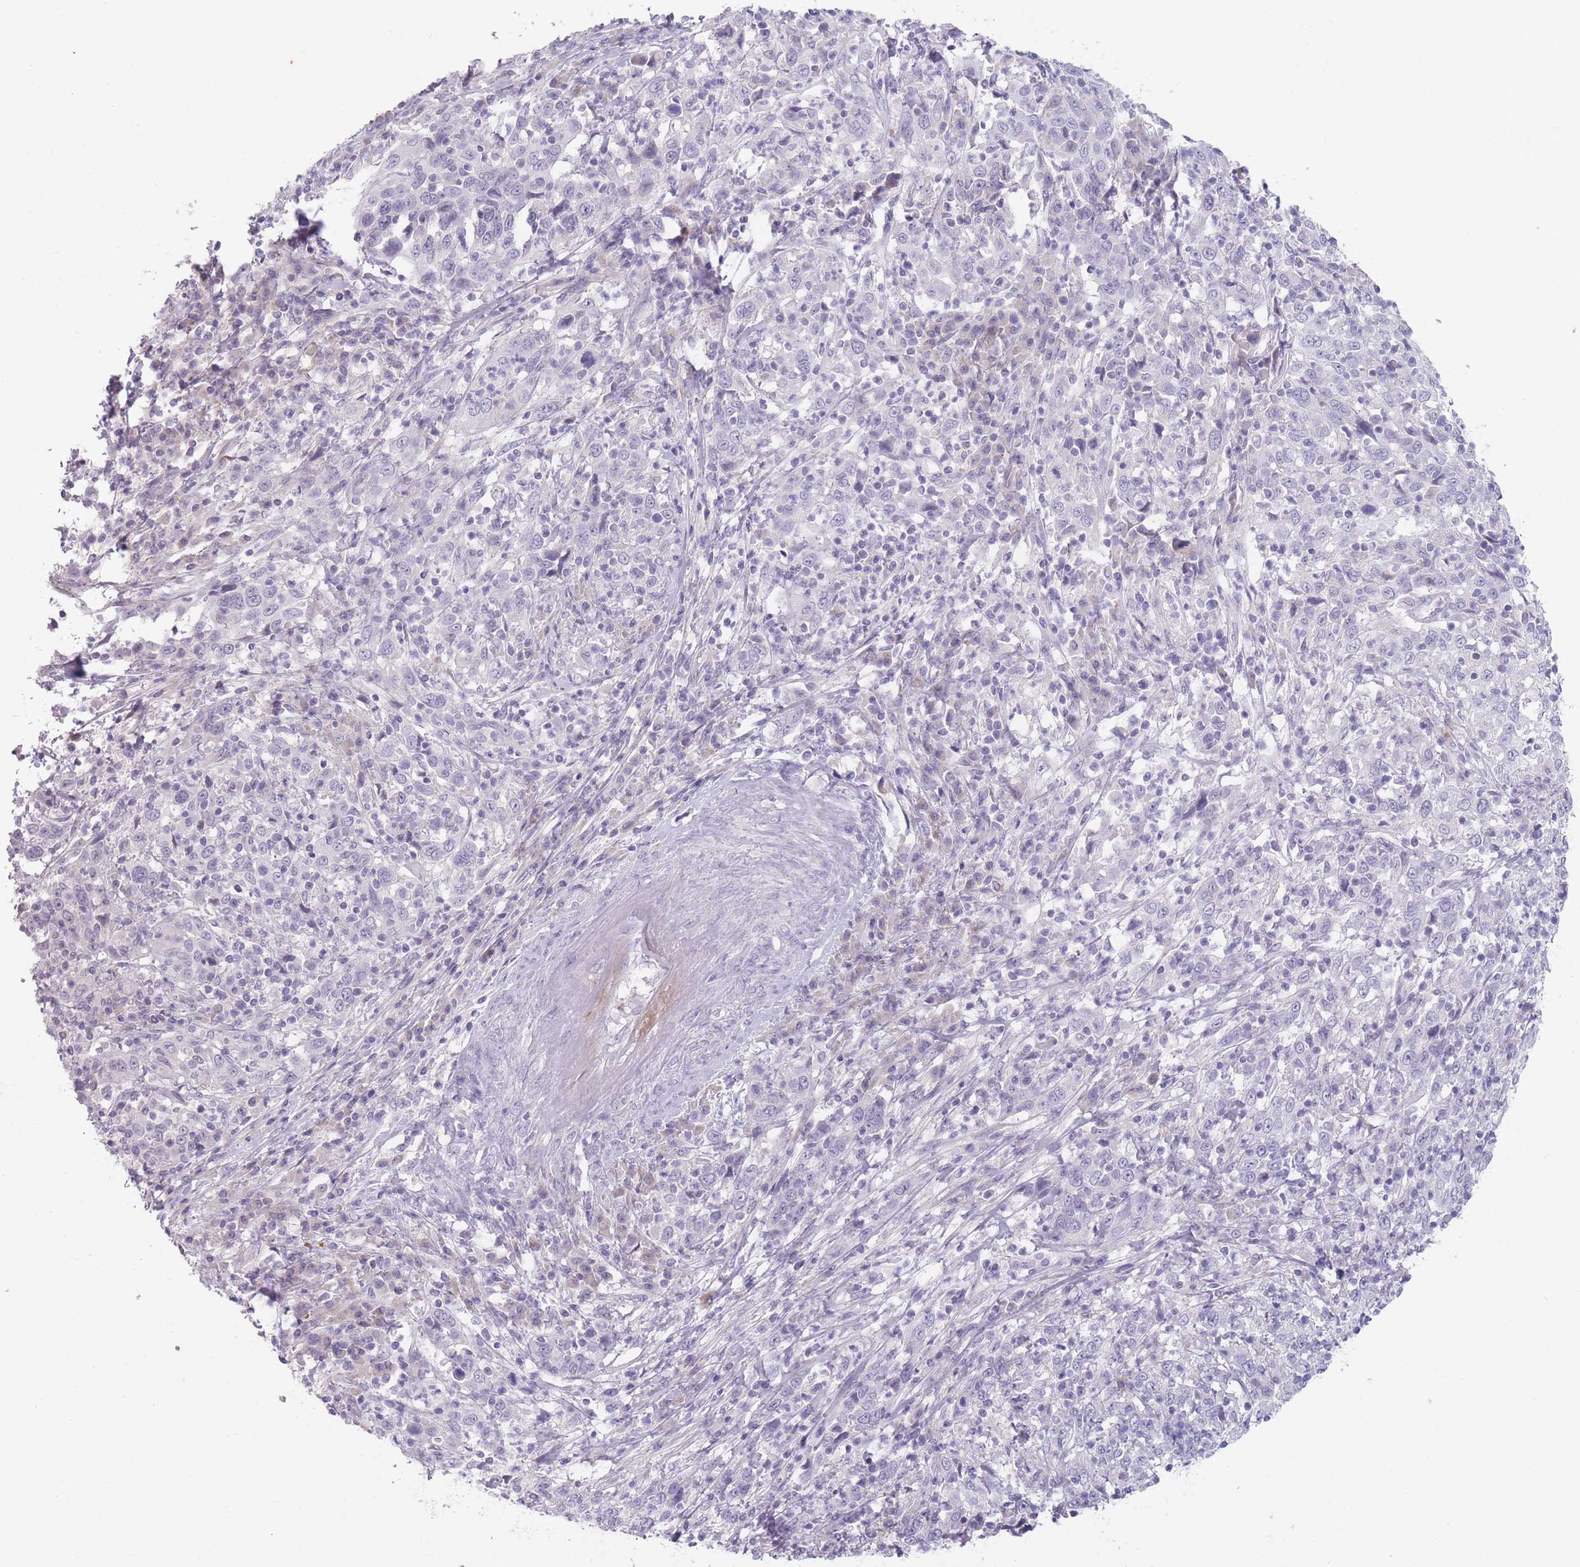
{"staining": {"intensity": "negative", "quantity": "none", "location": "none"}, "tissue": "cervical cancer", "cell_type": "Tumor cells", "image_type": "cancer", "snomed": [{"axis": "morphology", "description": "Squamous cell carcinoma, NOS"}, {"axis": "topography", "description": "Cervix"}], "caption": "Cervical squamous cell carcinoma stained for a protein using IHC displays no staining tumor cells.", "gene": "PAIP2B", "patient": {"sex": "female", "age": 46}}